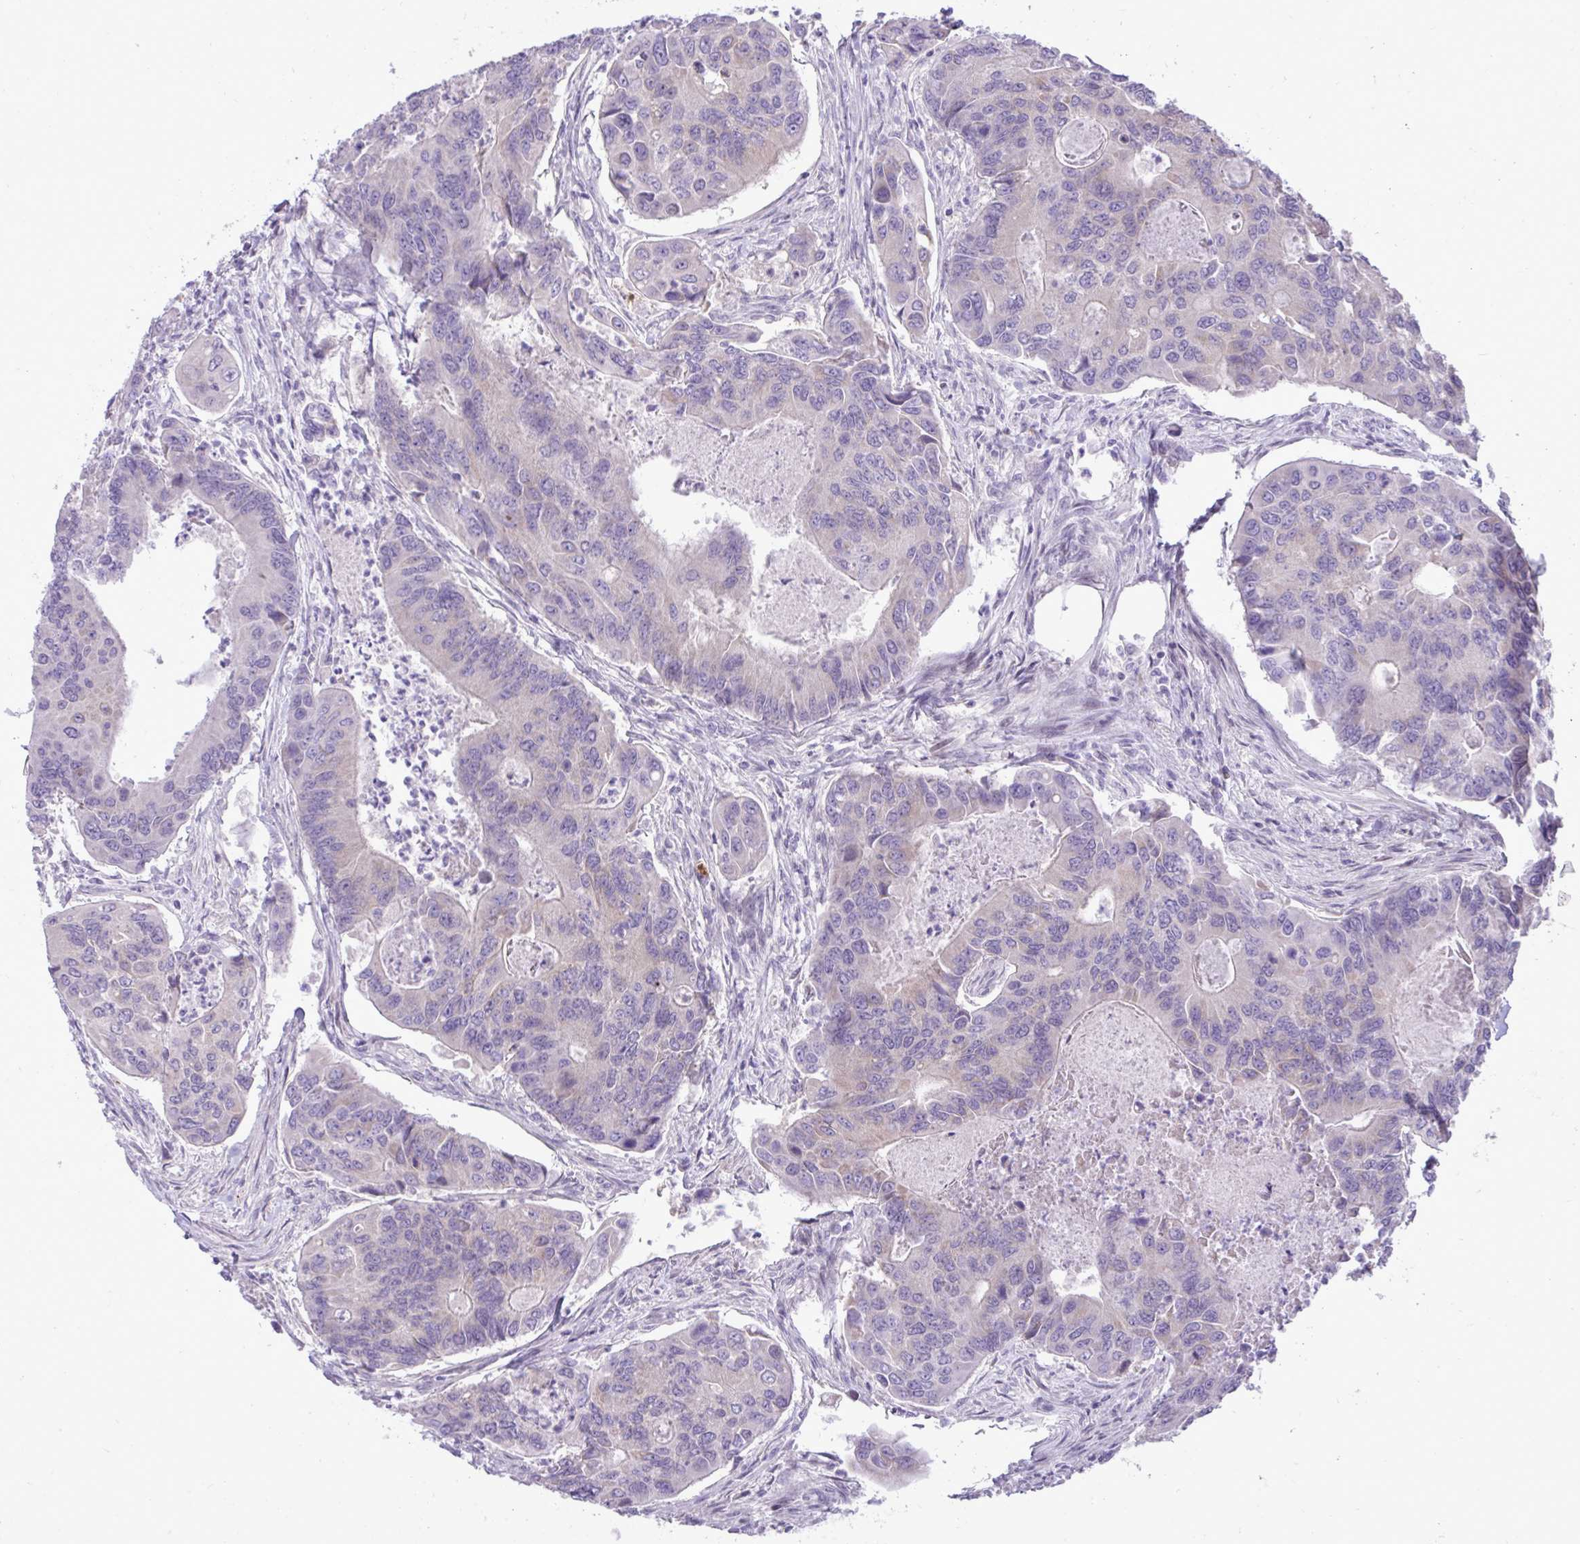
{"staining": {"intensity": "negative", "quantity": "none", "location": "none"}, "tissue": "colorectal cancer", "cell_type": "Tumor cells", "image_type": "cancer", "snomed": [{"axis": "morphology", "description": "Adenocarcinoma, NOS"}, {"axis": "topography", "description": "Colon"}], "caption": "This is an immunohistochemistry (IHC) photomicrograph of human colorectal cancer (adenocarcinoma). There is no positivity in tumor cells.", "gene": "SPAG1", "patient": {"sex": "female", "age": 67}}